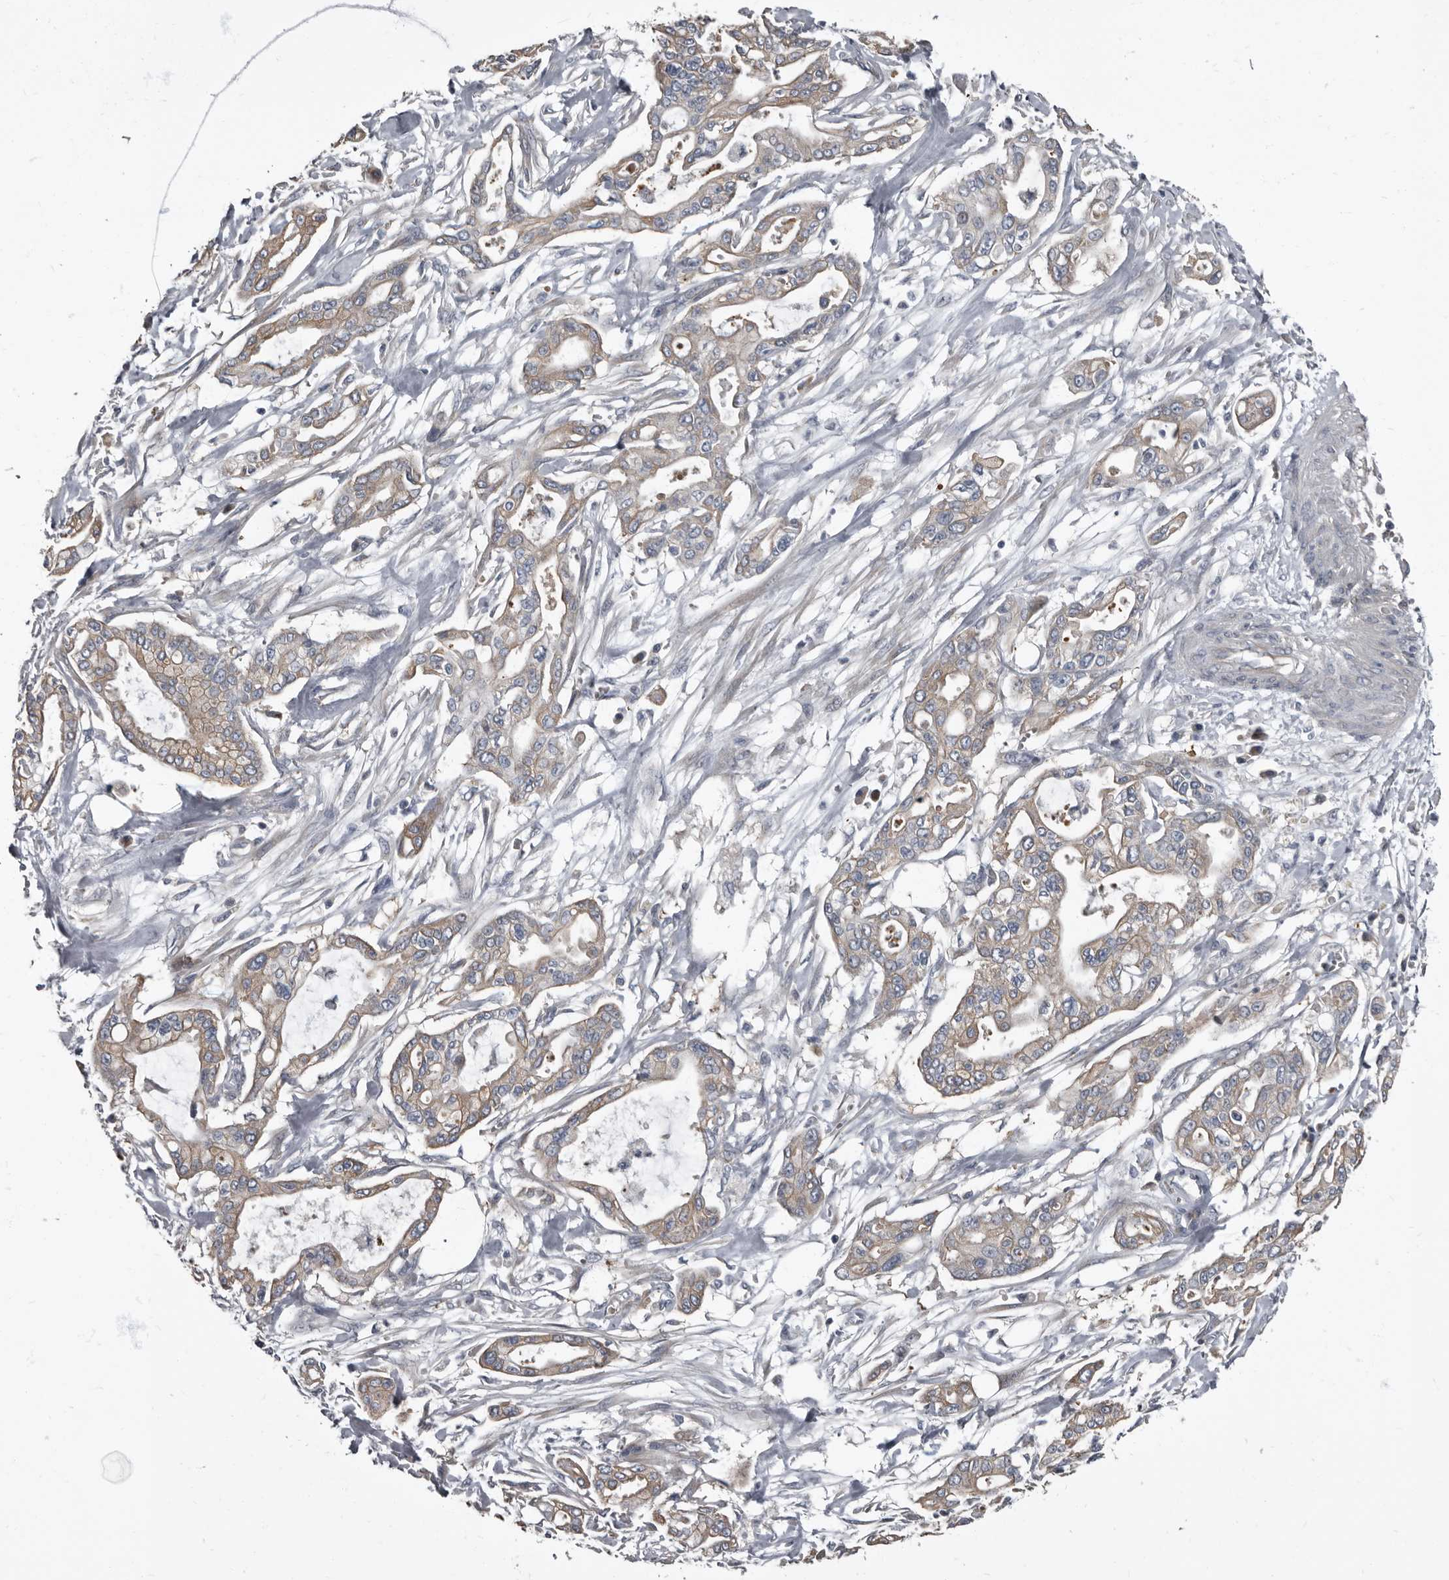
{"staining": {"intensity": "weak", "quantity": "25%-75%", "location": "cytoplasmic/membranous"}, "tissue": "pancreatic cancer", "cell_type": "Tumor cells", "image_type": "cancer", "snomed": [{"axis": "morphology", "description": "Adenocarcinoma, NOS"}, {"axis": "topography", "description": "Pancreas"}], "caption": "Protein positivity by immunohistochemistry (IHC) demonstrates weak cytoplasmic/membranous expression in approximately 25%-75% of tumor cells in pancreatic adenocarcinoma. The protein of interest is shown in brown color, while the nuclei are stained blue.", "gene": "TPD52L1", "patient": {"sex": "male", "age": 68}}